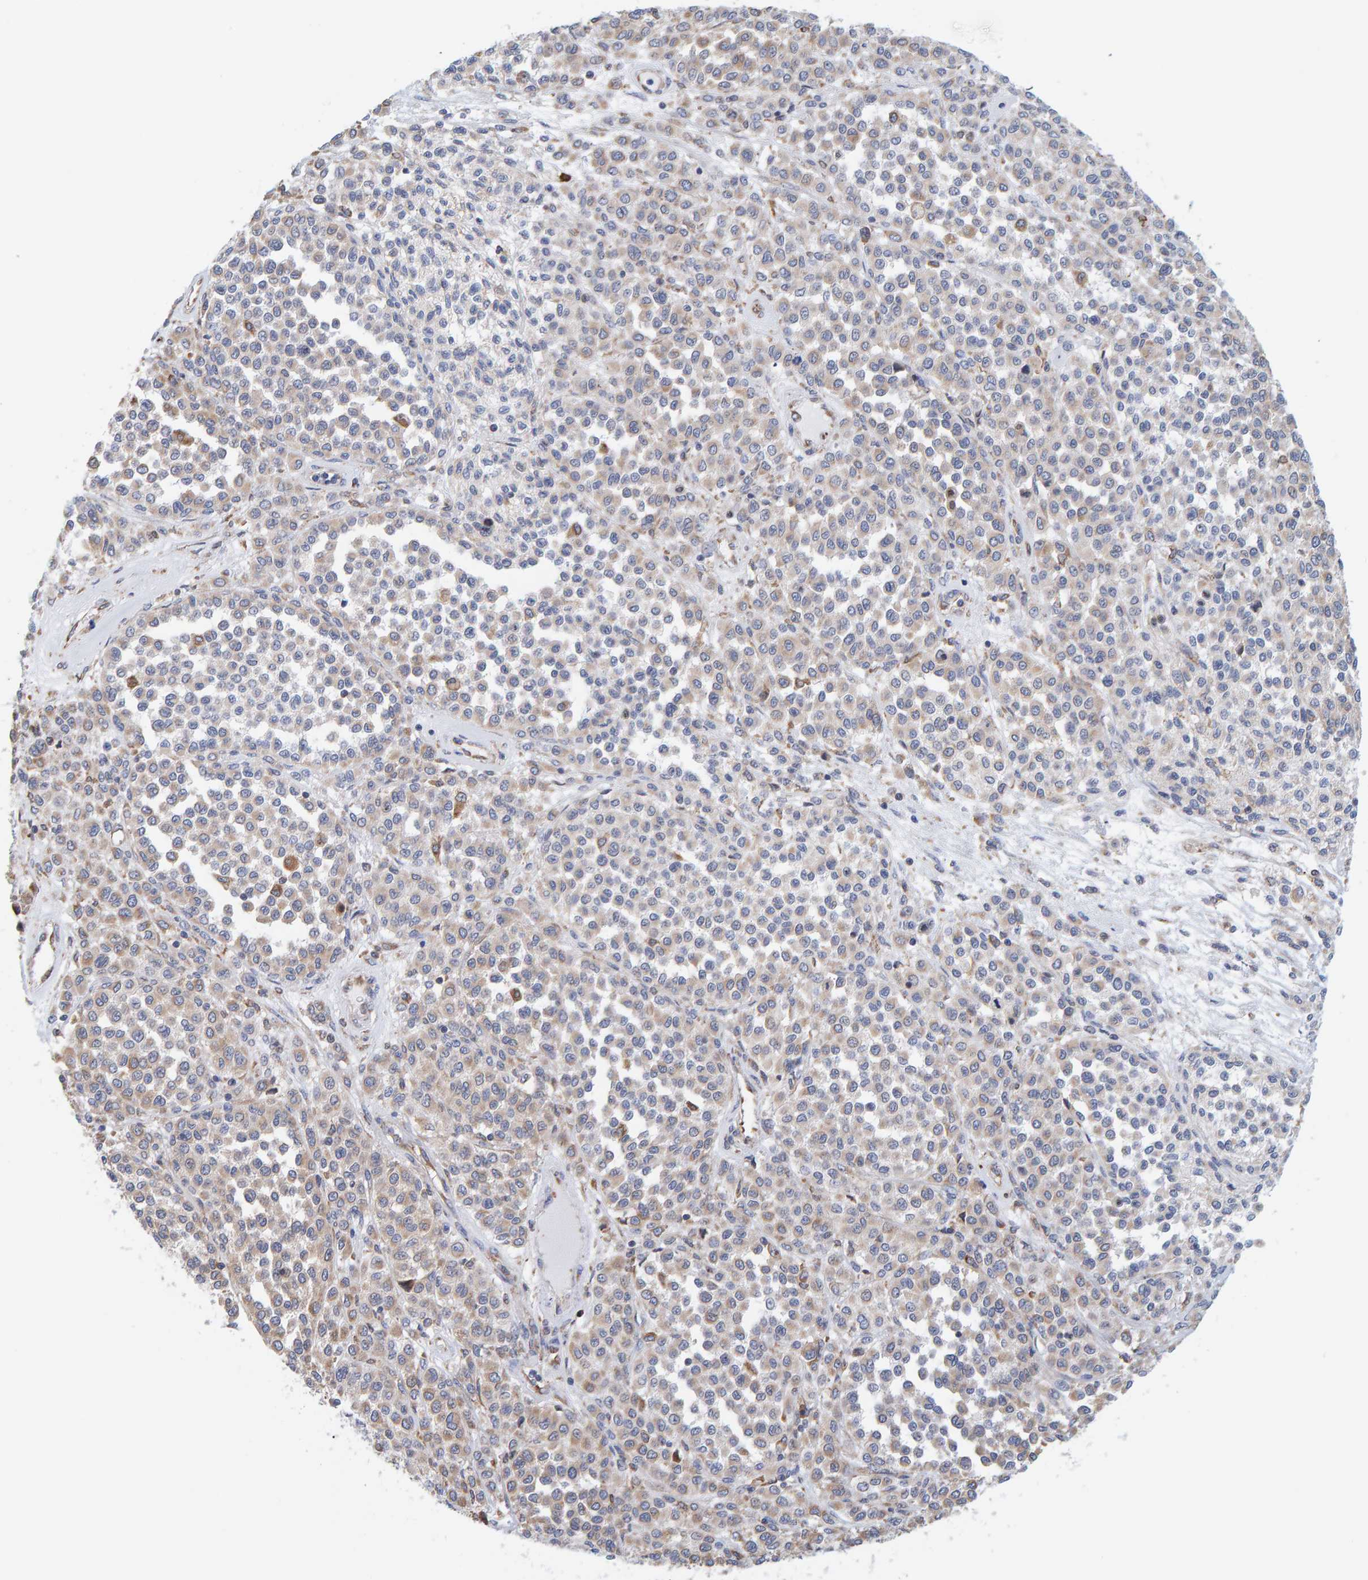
{"staining": {"intensity": "weak", "quantity": ">75%", "location": "cytoplasmic/membranous"}, "tissue": "melanoma", "cell_type": "Tumor cells", "image_type": "cancer", "snomed": [{"axis": "morphology", "description": "Malignant melanoma, Metastatic site"}, {"axis": "topography", "description": "Pancreas"}], "caption": "Protein expression by immunohistochemistry (IHC) demonstrates weak cytoplasmic/membranous staining in about >75% of tumor cells in malignant melanoma (metastatic site).", "gene": "SGPL1", "patient": {"sex": "female", "age": 30}}